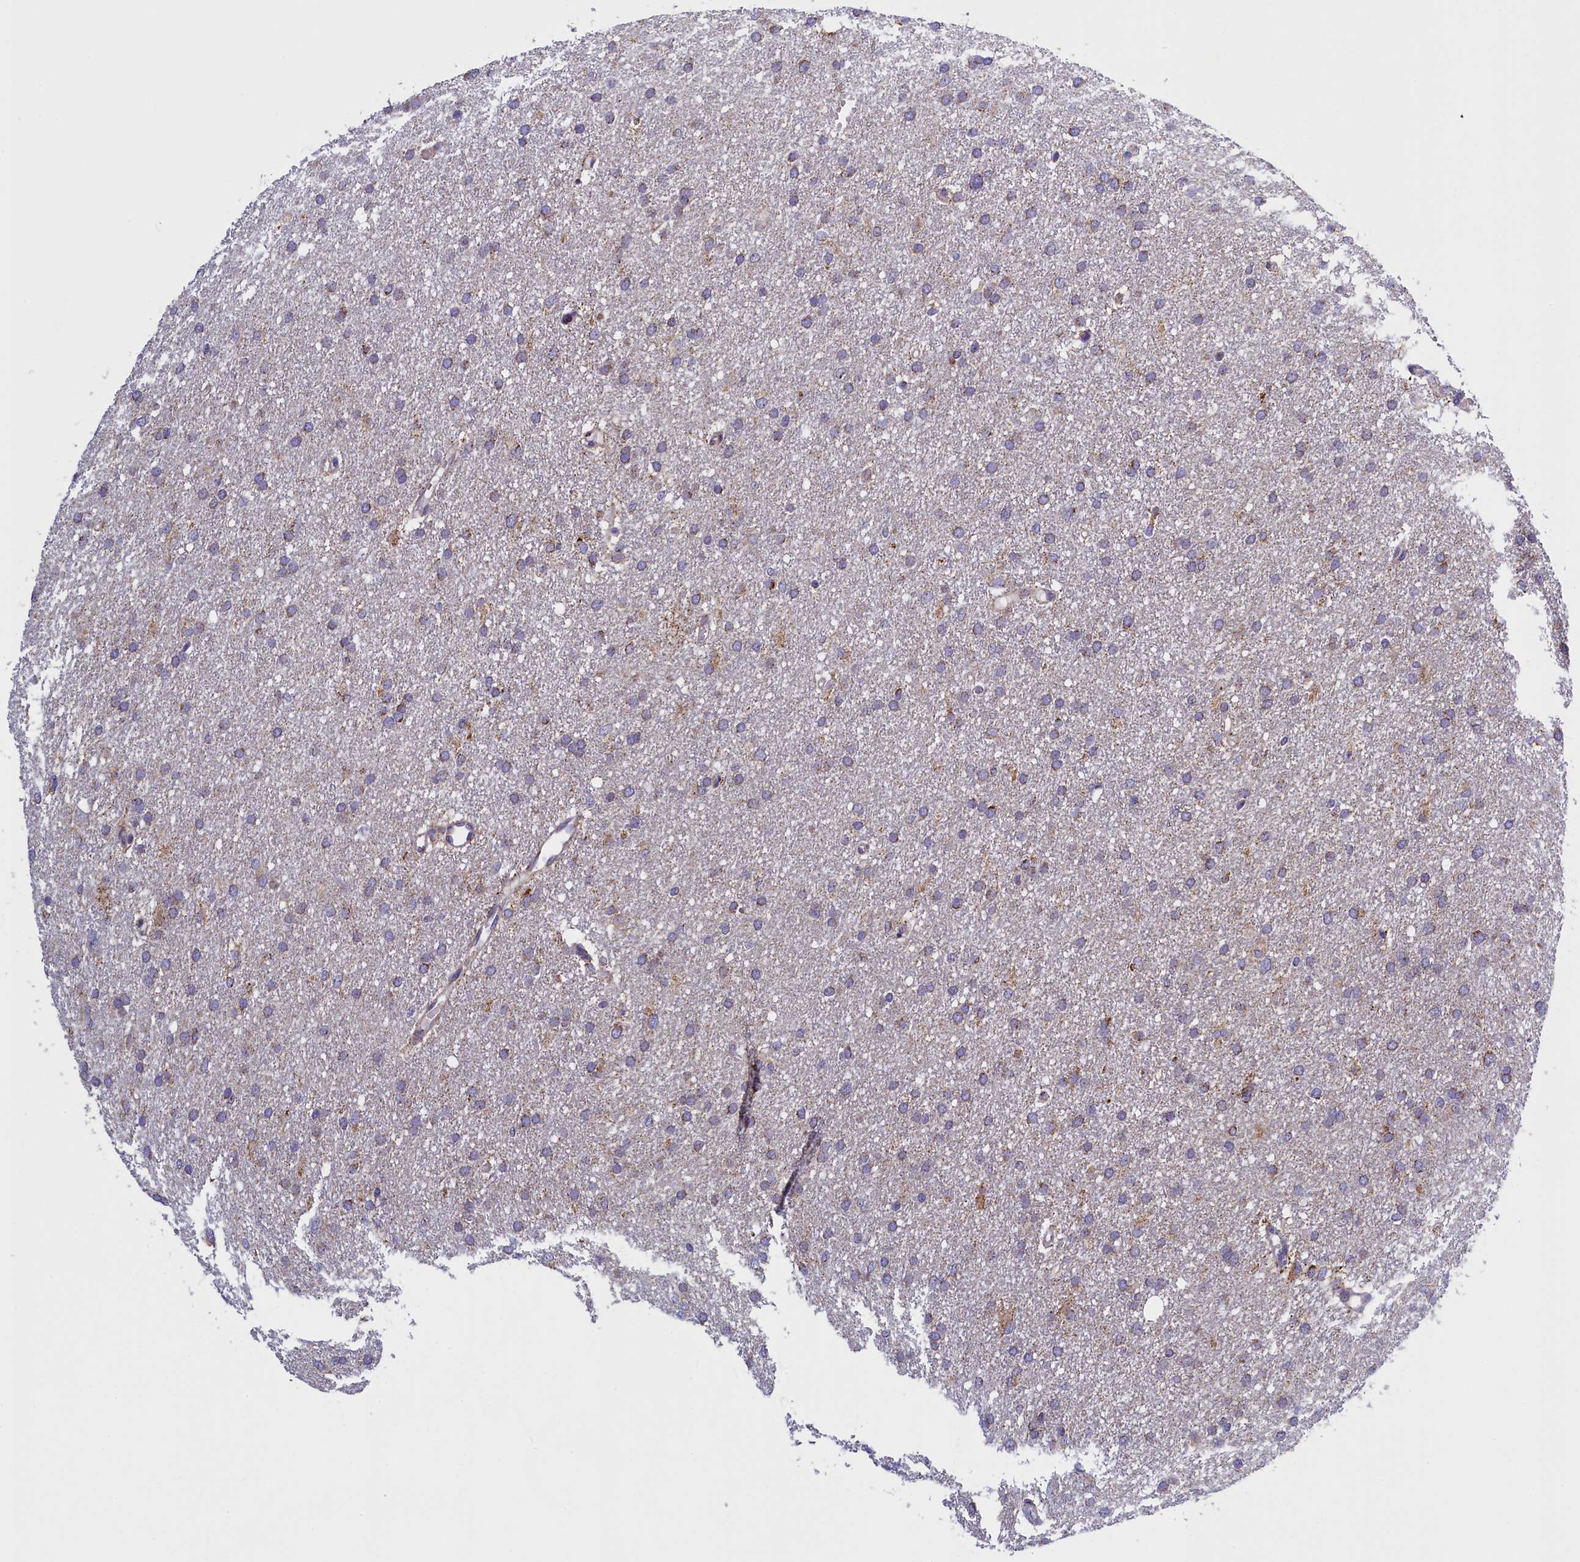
{"staining": {"intensity": "weak", "quantity": "<25%", "location": "cytoplasmic/membranous"}, "tissue": "glioma", "cell_type": "Tumor cells", "image_type": "cancer", "snomed": [{"axis": "morphology", "description": "Glioma, malignant, High grade"}, {"axis": "topography", "description": "Cerebral cortex"}], "caption": "DAB immunohistochemical staining of human glioma exhibits no significant staining in tumor cells. The staining was performed using DAB (3,3'-diaminobenzidine) to visualize the protein expression in brown, while the nuclei were stained in blue with hematoxylin (Magnification: 20x).", "gene": "IFT122", "patient": {"sex": "female", "age": 36}}